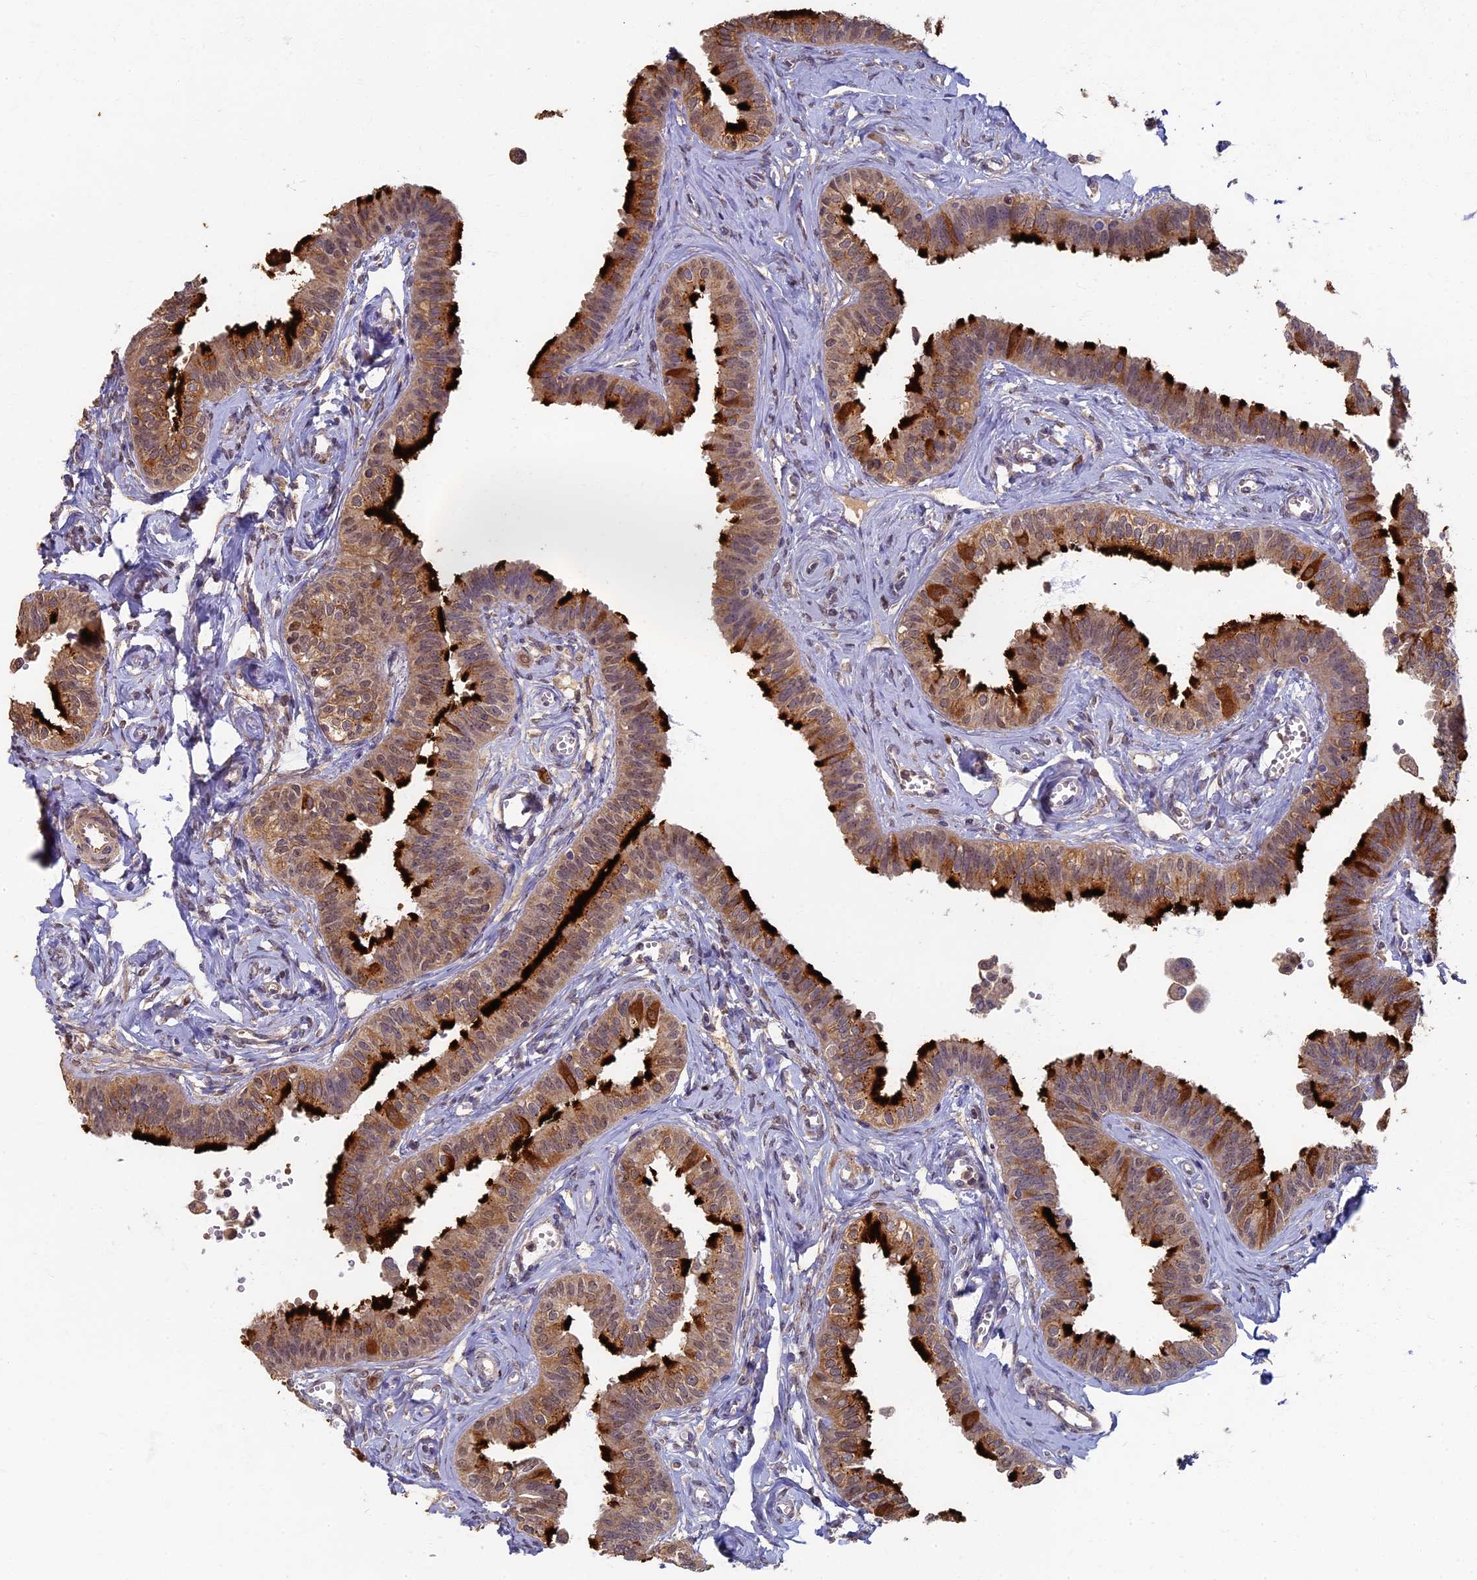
{"staining": {"intensity": "strong", "quantity": ">75%", "location": "cytoplasmic/membranous"}, "tissue": "fallopian tube", "cell_type": "Glandular cells", "image_type": "normal", "snomed": [{"axis": "morphology", "description": "Normal tissue, NOS"}, {"axis": "morphology", "description": "Carcinoma, NOS"}, {"axis": "topography", "description": "Fallopian tube"}, {"axis": "topography", "description": "Ovary"}], "caption": "A photomicrograph of fallopian tube stained for a protein demonstrates strong cytoplasmic/membranous brown staining in glandular cells. (Stains: DAB in brown, nuclei in blue, Microscopy: brightfield microscopy at high magnification).", "gene": "RSPH3", "patient": {"sex": "female", "age": 59}}